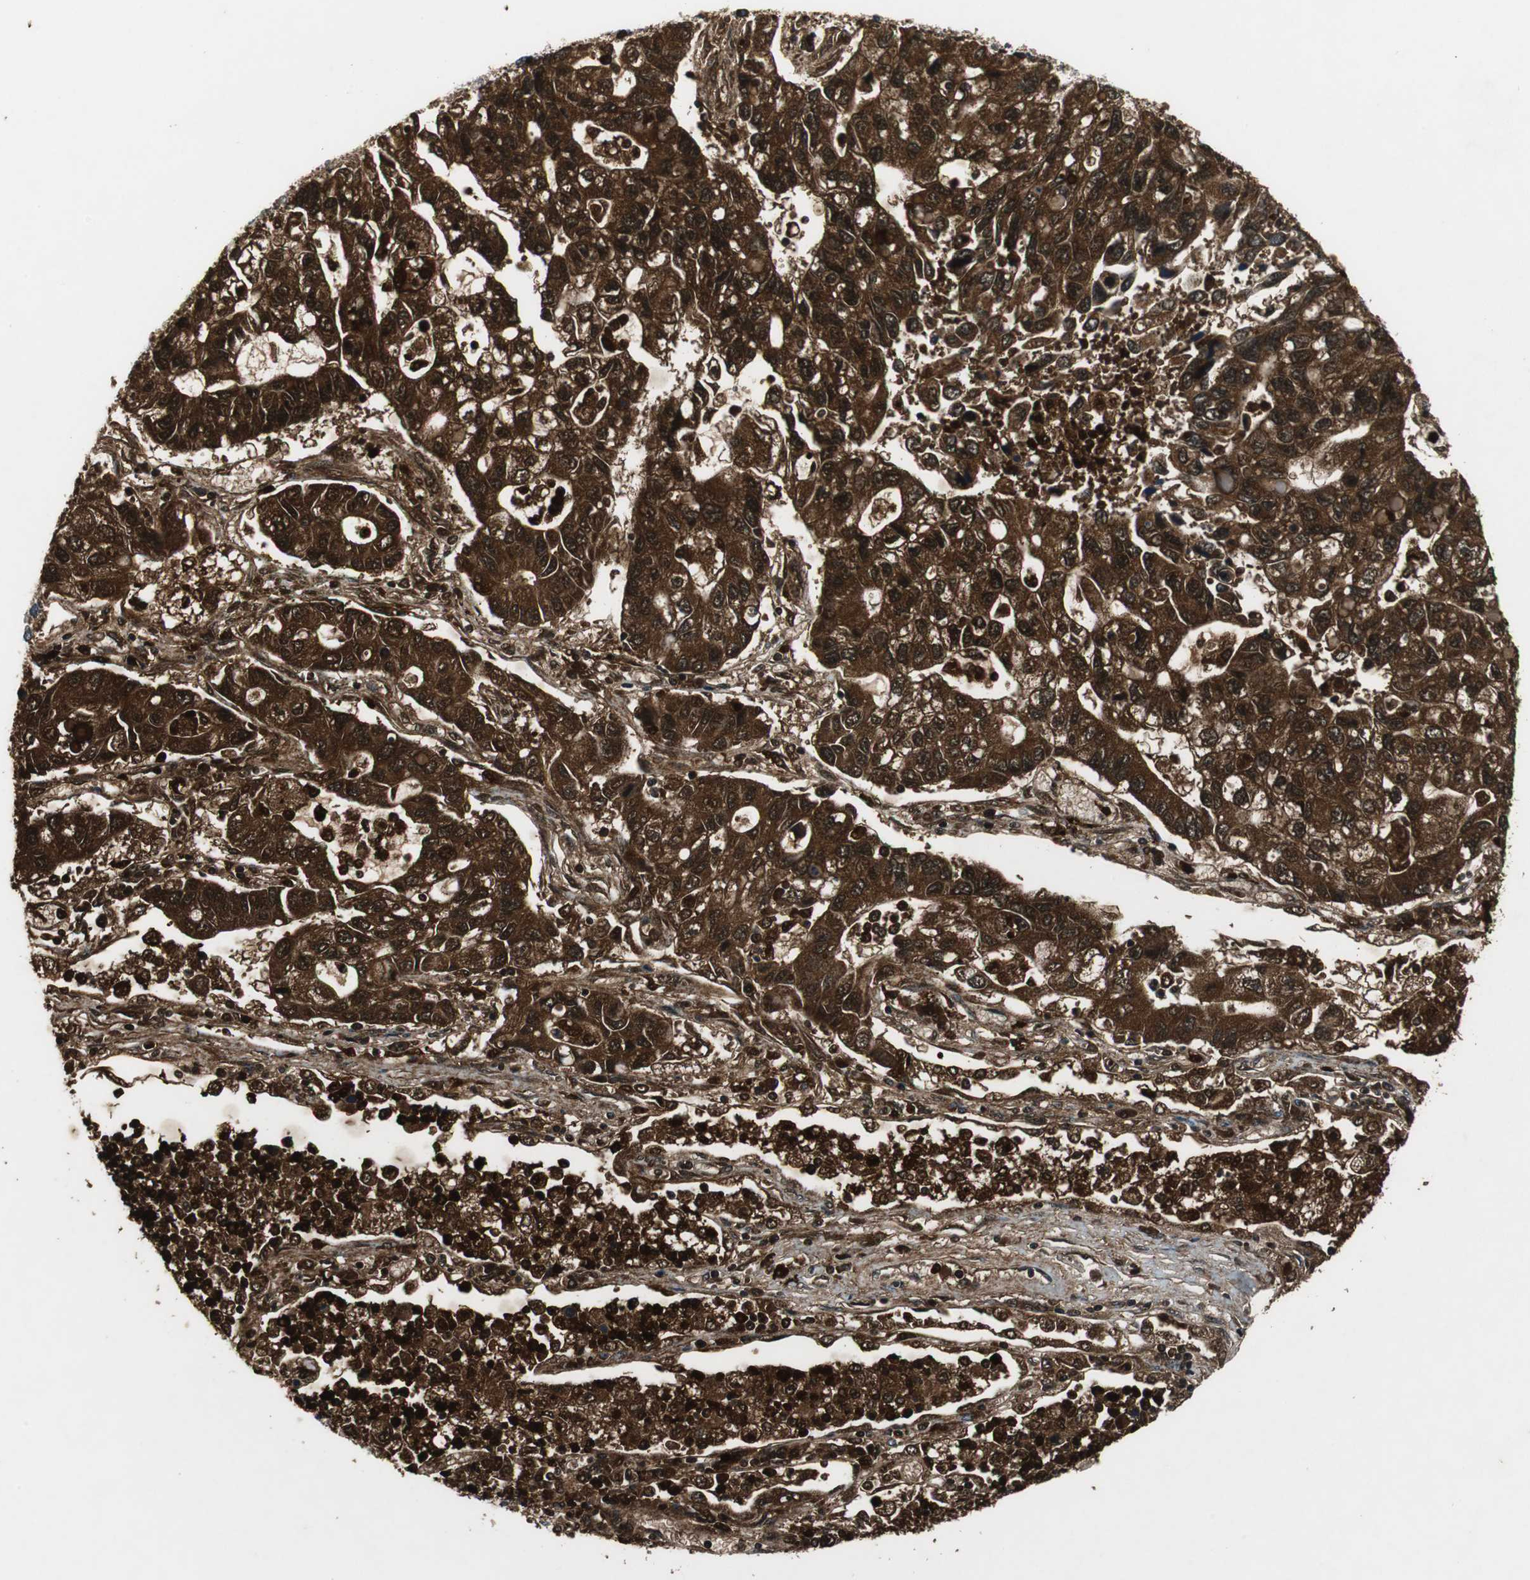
{"staining": {"intensity": "strong", "quantity": ">75%", "location": "cytoplasmic/membranous,nuclear"}, "tissue": "lung cancer", "cell_type": "Tumor cells", "image_type": "cancer", "snomed": [{"axis": "morphology", "description": "Adenocarcinoma, NOS"}, {"axis": "topography", "description": "Lung"}], "caption": "Lung cancer (adenocarcinoma) stained with immunohistochemistry demonstrates strong cytoplasmic/membranous and nuclear staining in approximately >75% of tumor cells.", "gene": "ORM1", "patient": {"sex": "female", "age": 51}}